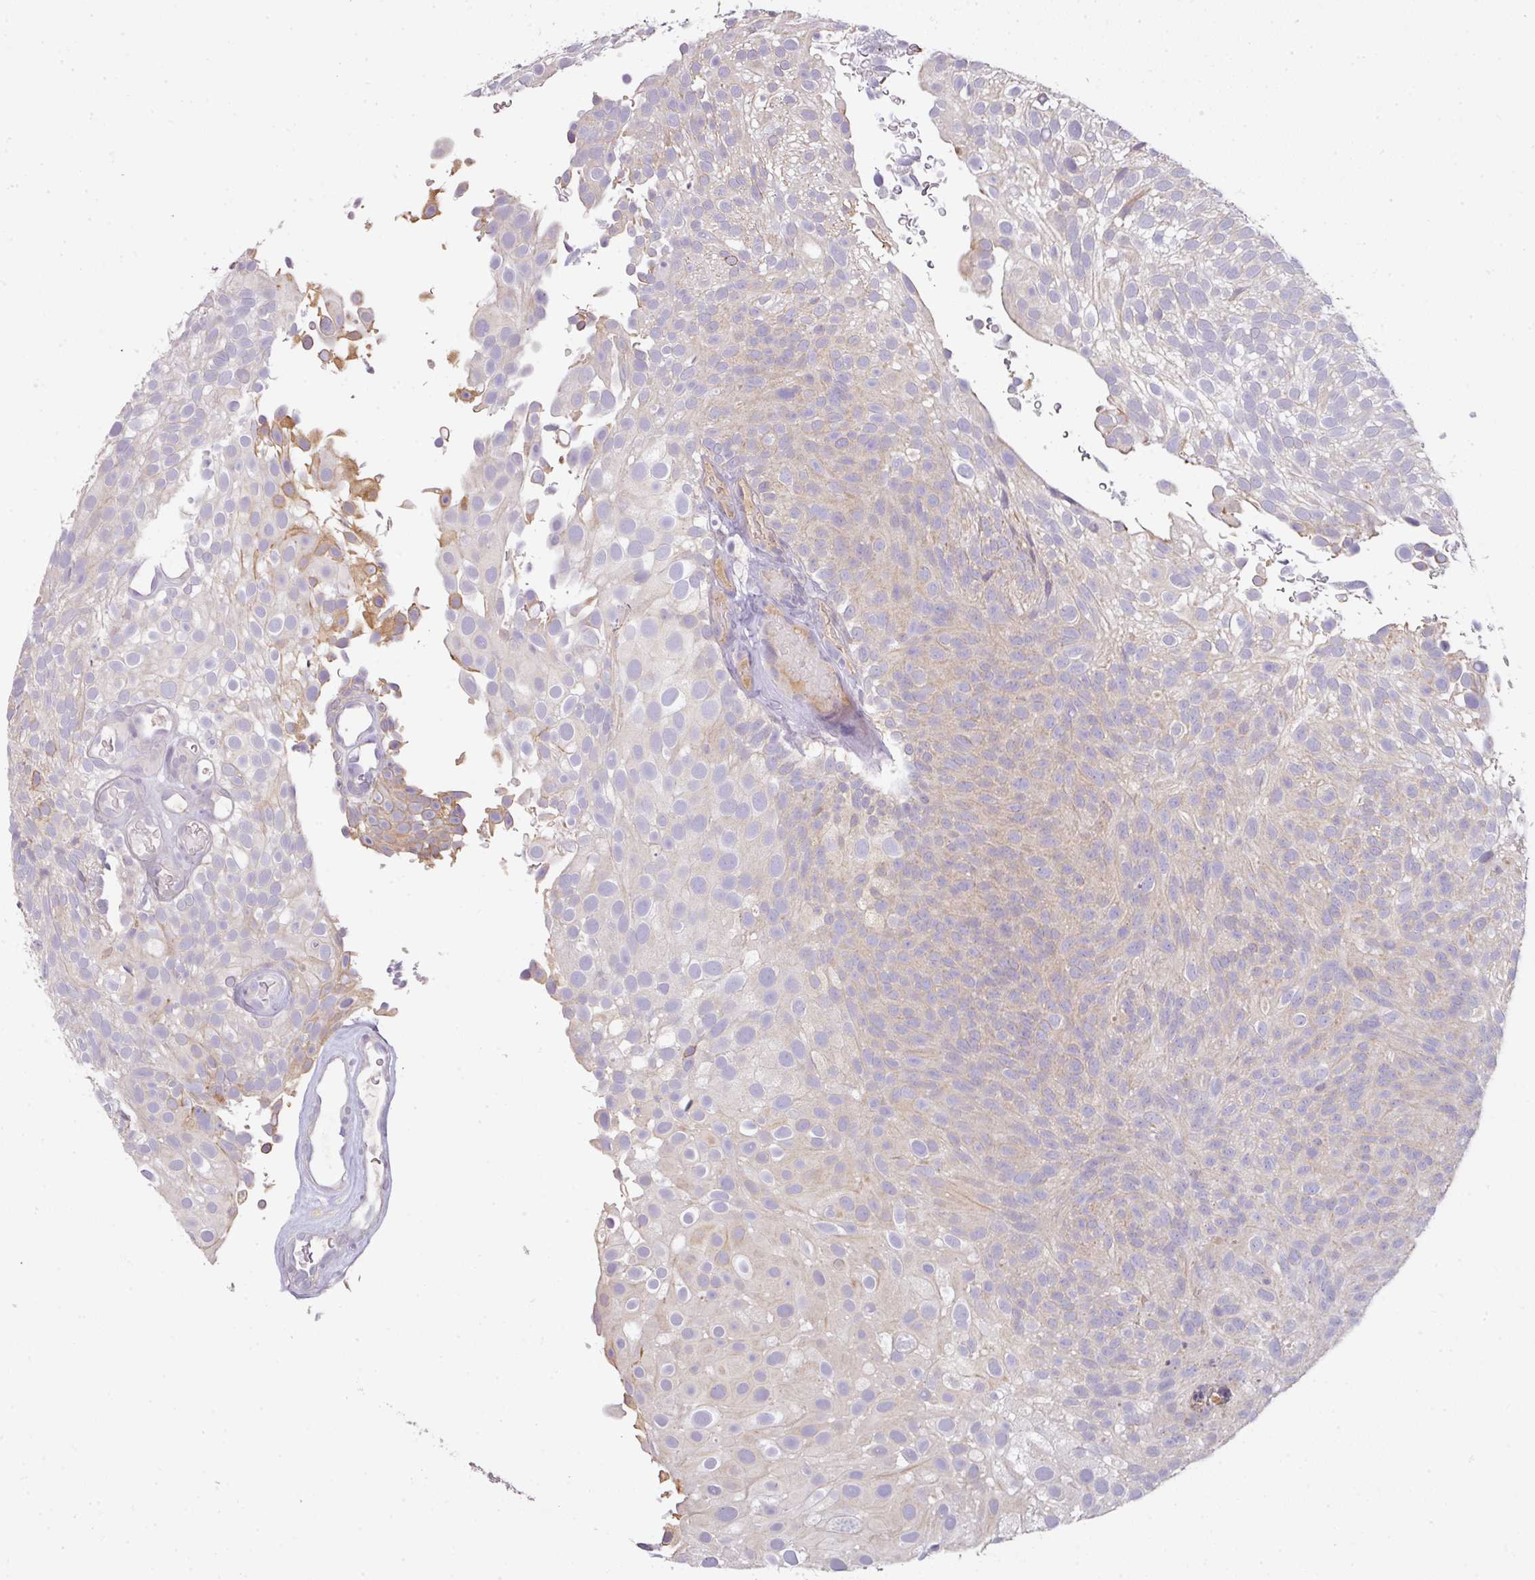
{"staining": {"intensity": "negative", "quantity": "none", "location": "none"}, "tissue": "urothelial cancer", "cell_type": "Tumor cells", "image_type": "cancer", "snomed": [{"axis": "morphology", "description": "Urothelial carcinoma, Low grade"}, {"axis": "topography", "description": "Urinary bladder"}], "caption": "Low-grade urothelial carcinoma was stained to show a protein in brown. There is no significant expression in tumor cells.", "gene": "ZNF266", "patient": {"sex": "male", "age": 78}}